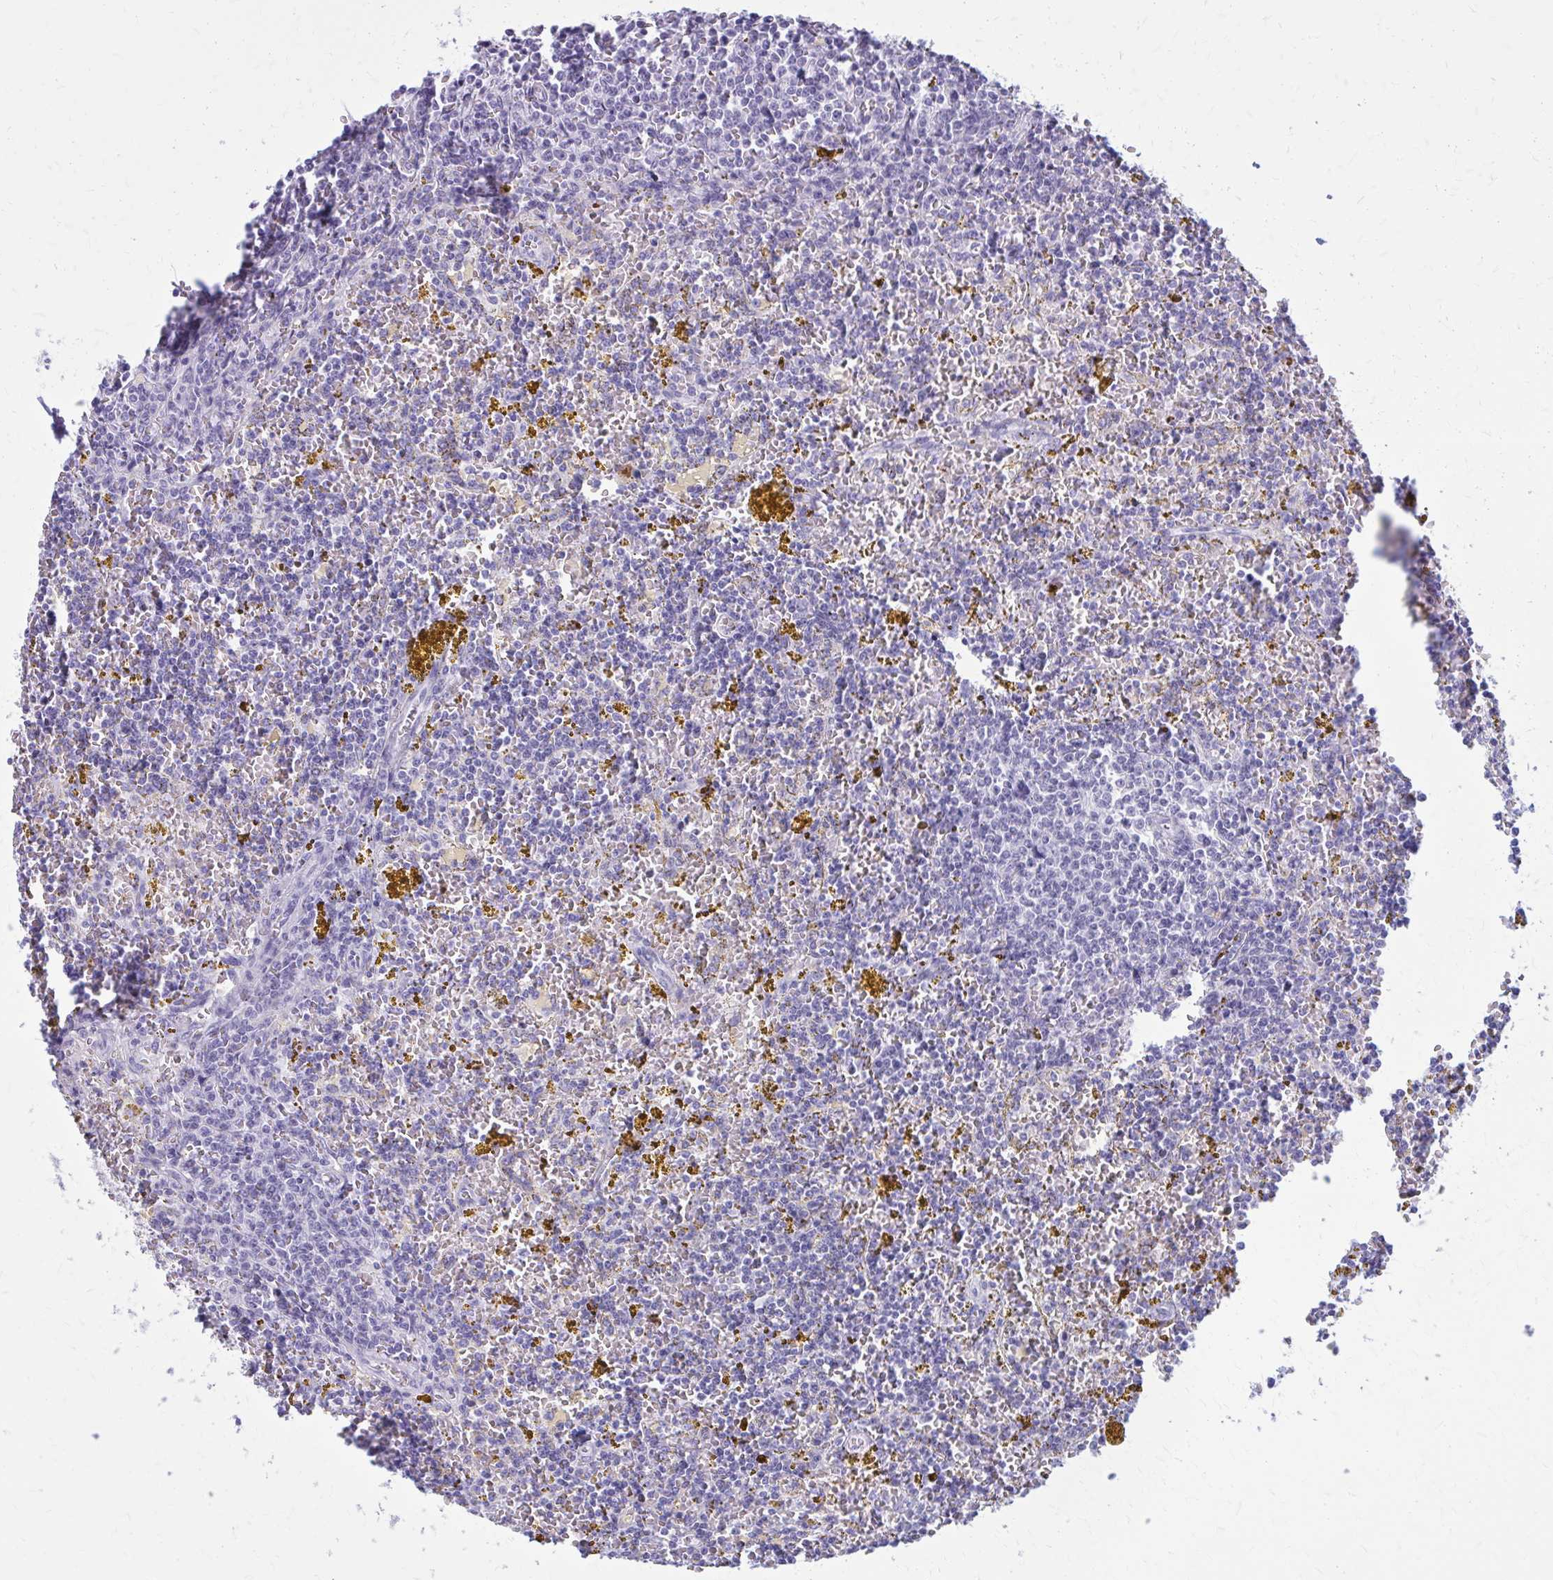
{"staining": {"intensity": "negative", "quantity": "none", "location": "none"}, "tissue": "lymphoma", "cell_type": "Tumor cells", "image_type": "cancer", "snomed": [{"axis": "morphology", "description": "Malignant lymphoma, non-Hodgkin's type, Low grade"}, {"axis": "topography", "description": "Spleen"}, {"axis": "topography", "description": "Lymph node"}], "caption": "This photomicrograph is of malignant lymphoma, non-Hodgkin's type (low-grade) stained with immunohistochemistry (IHC) to label a protein in brown with the nuclei are counter-stained blue. There is no expression in tumor cells. The staining was performed using DAB (3,3'-diaminobenzidine) to visualize the protein expression in brown, while the nuclei were stained in blue with hematoxylin (Magnification: 20x).", "gene": "ZDHHC7", "patient": {"sex": "female", "age": 66}}